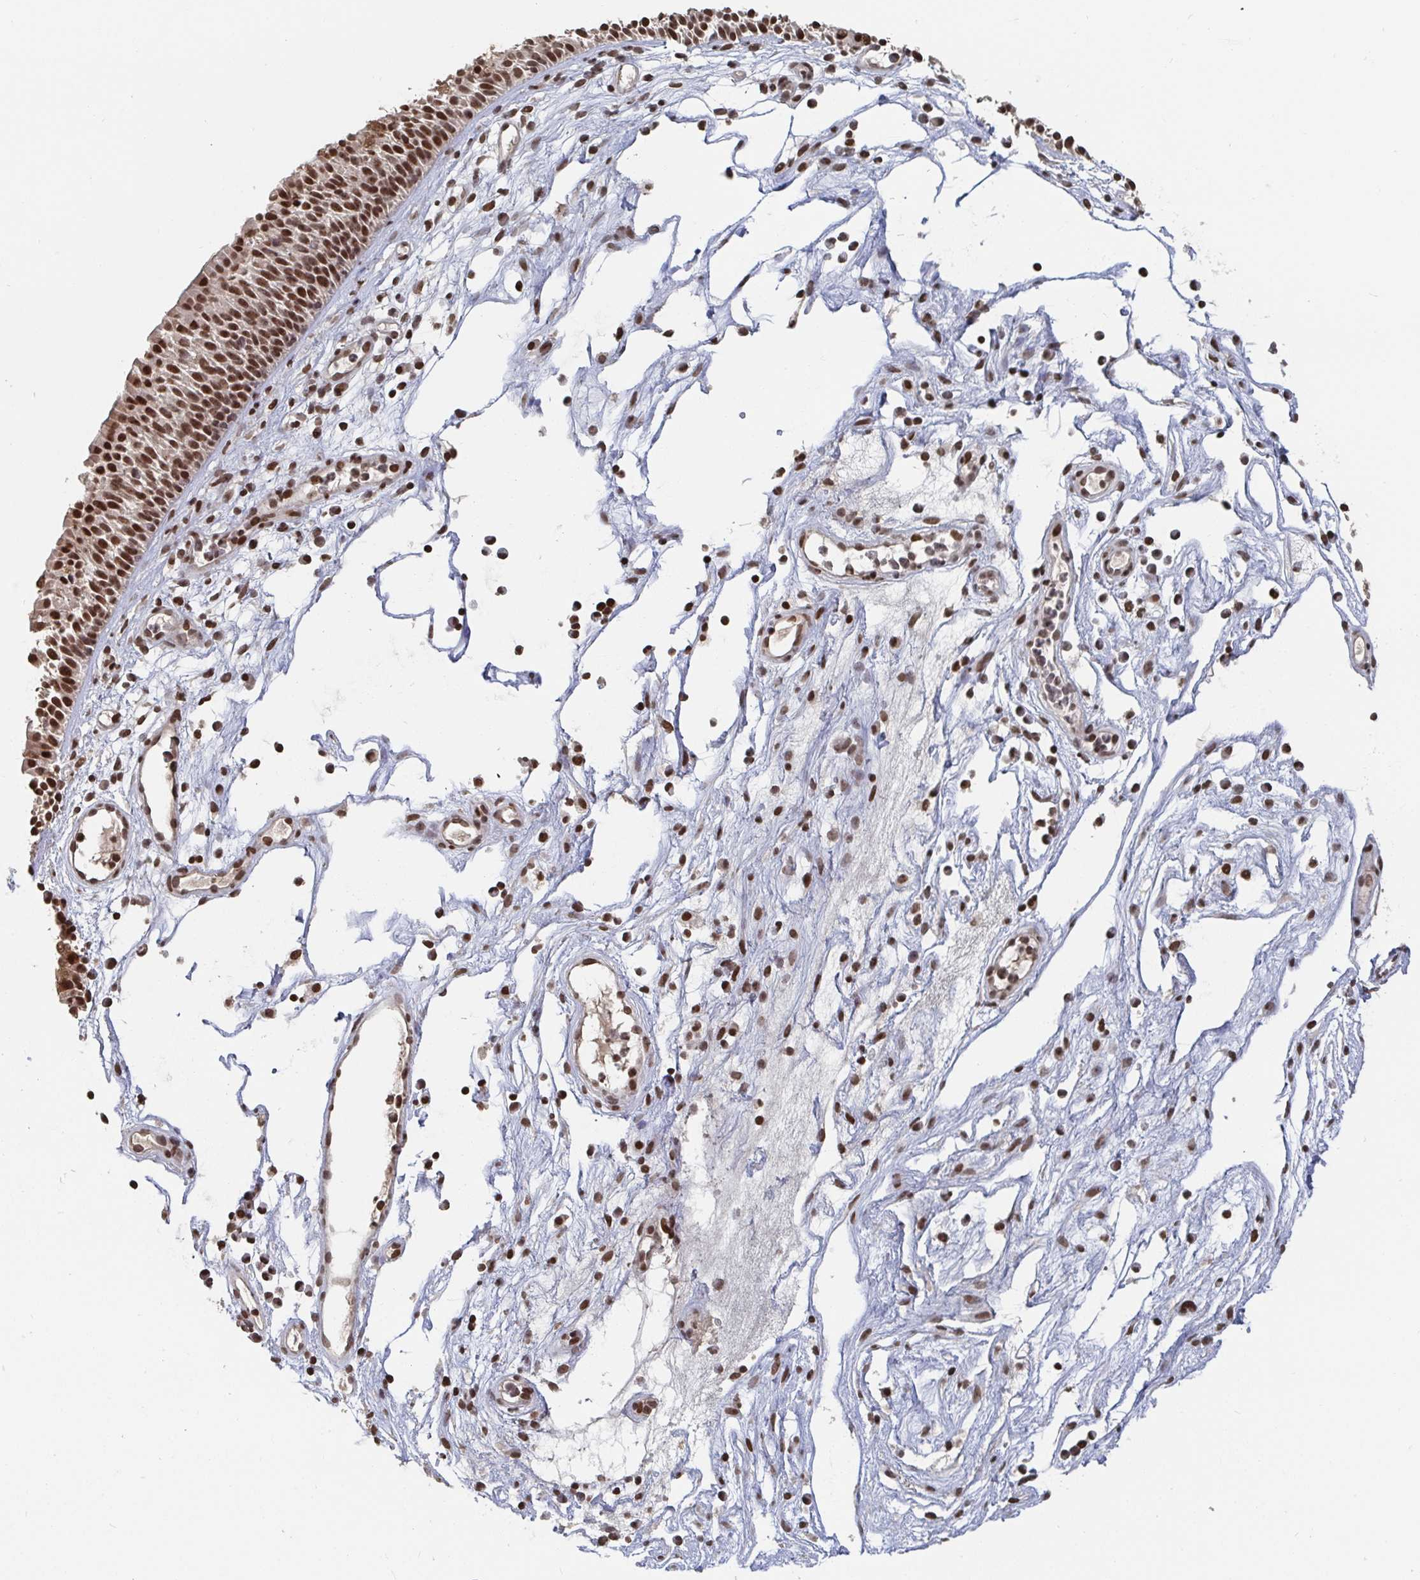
{"staining": {"intensity": "moderate", "quantity": ">75%", "location": "nuclear"}, "tissue": "nasopharynx", "cell_type": "Respiratory epithelial cells", "image_type": "normal", "snomed": [{"axis": "morphology", "description": "Normal tissue, NOS"}, {"axis": "topography", "description": "Nasopharynx"}], "caption": "This micrograph displays IHC staining of benign human nasopharynx, with medium moderate nuclear expression in about >75% of respiratory epithelial cells.", "gene": "ZDHHC12", "patient": {"sex": "male", "age": 56}}